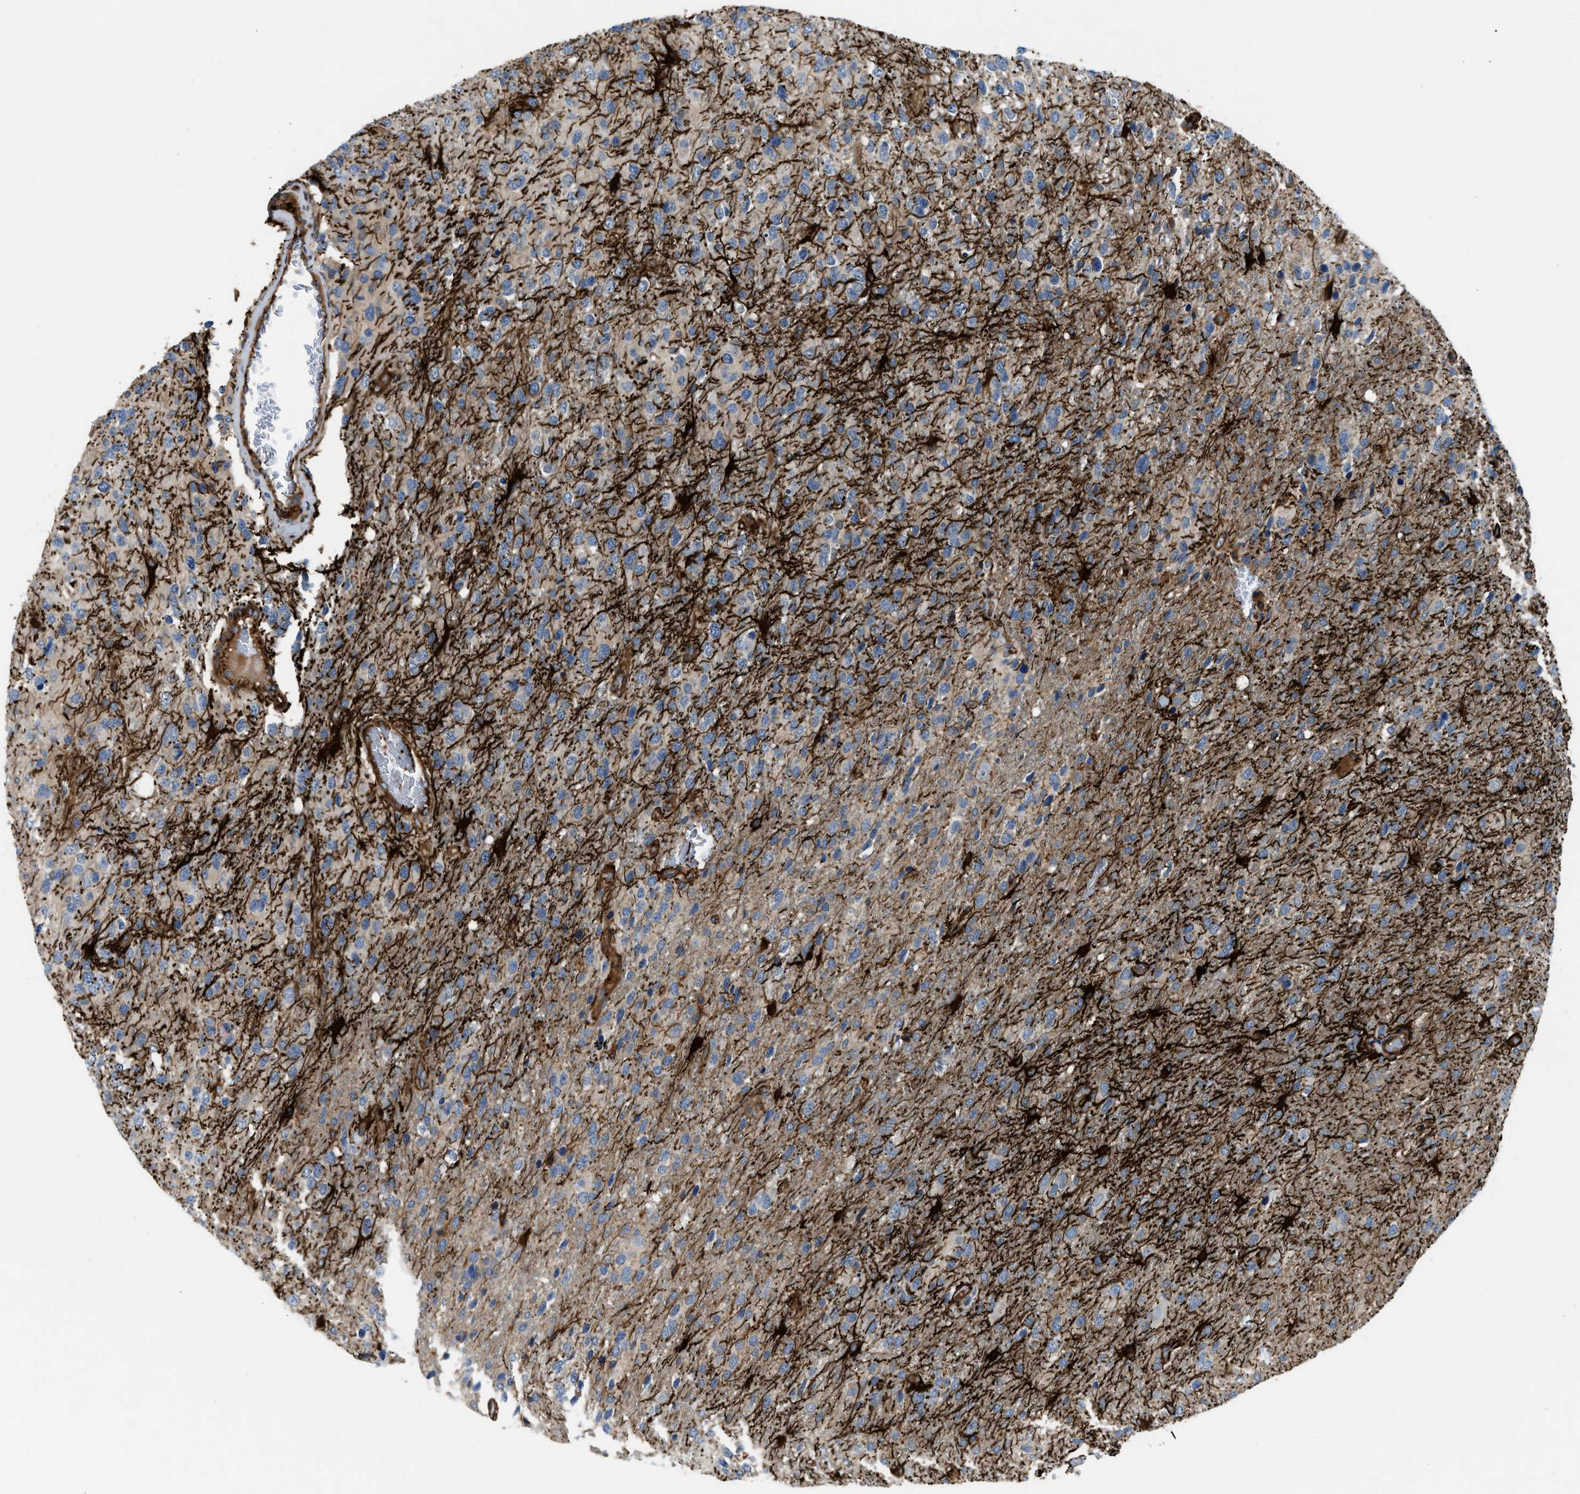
{"staining": {"intensity": "strong", "quantity": "<25%", "location": "cytoplasmic/membranous"}, "tissue": "glioma", "cell_type": "Tumor cells", "image_type": "cancer", "snomed": [{"axis": "morphology", "description": "Glioma, malignant, High grade"}, {"axis": "topography", "description": "Brain"}], "caption": "Immunohistochemical staining of human glioma exhibits strong cytoplasmic/membranous protein expression in about <25% of tumor cells.", "gene": "NYNRIN", "patient": {"sex": "female", "age": 58}}